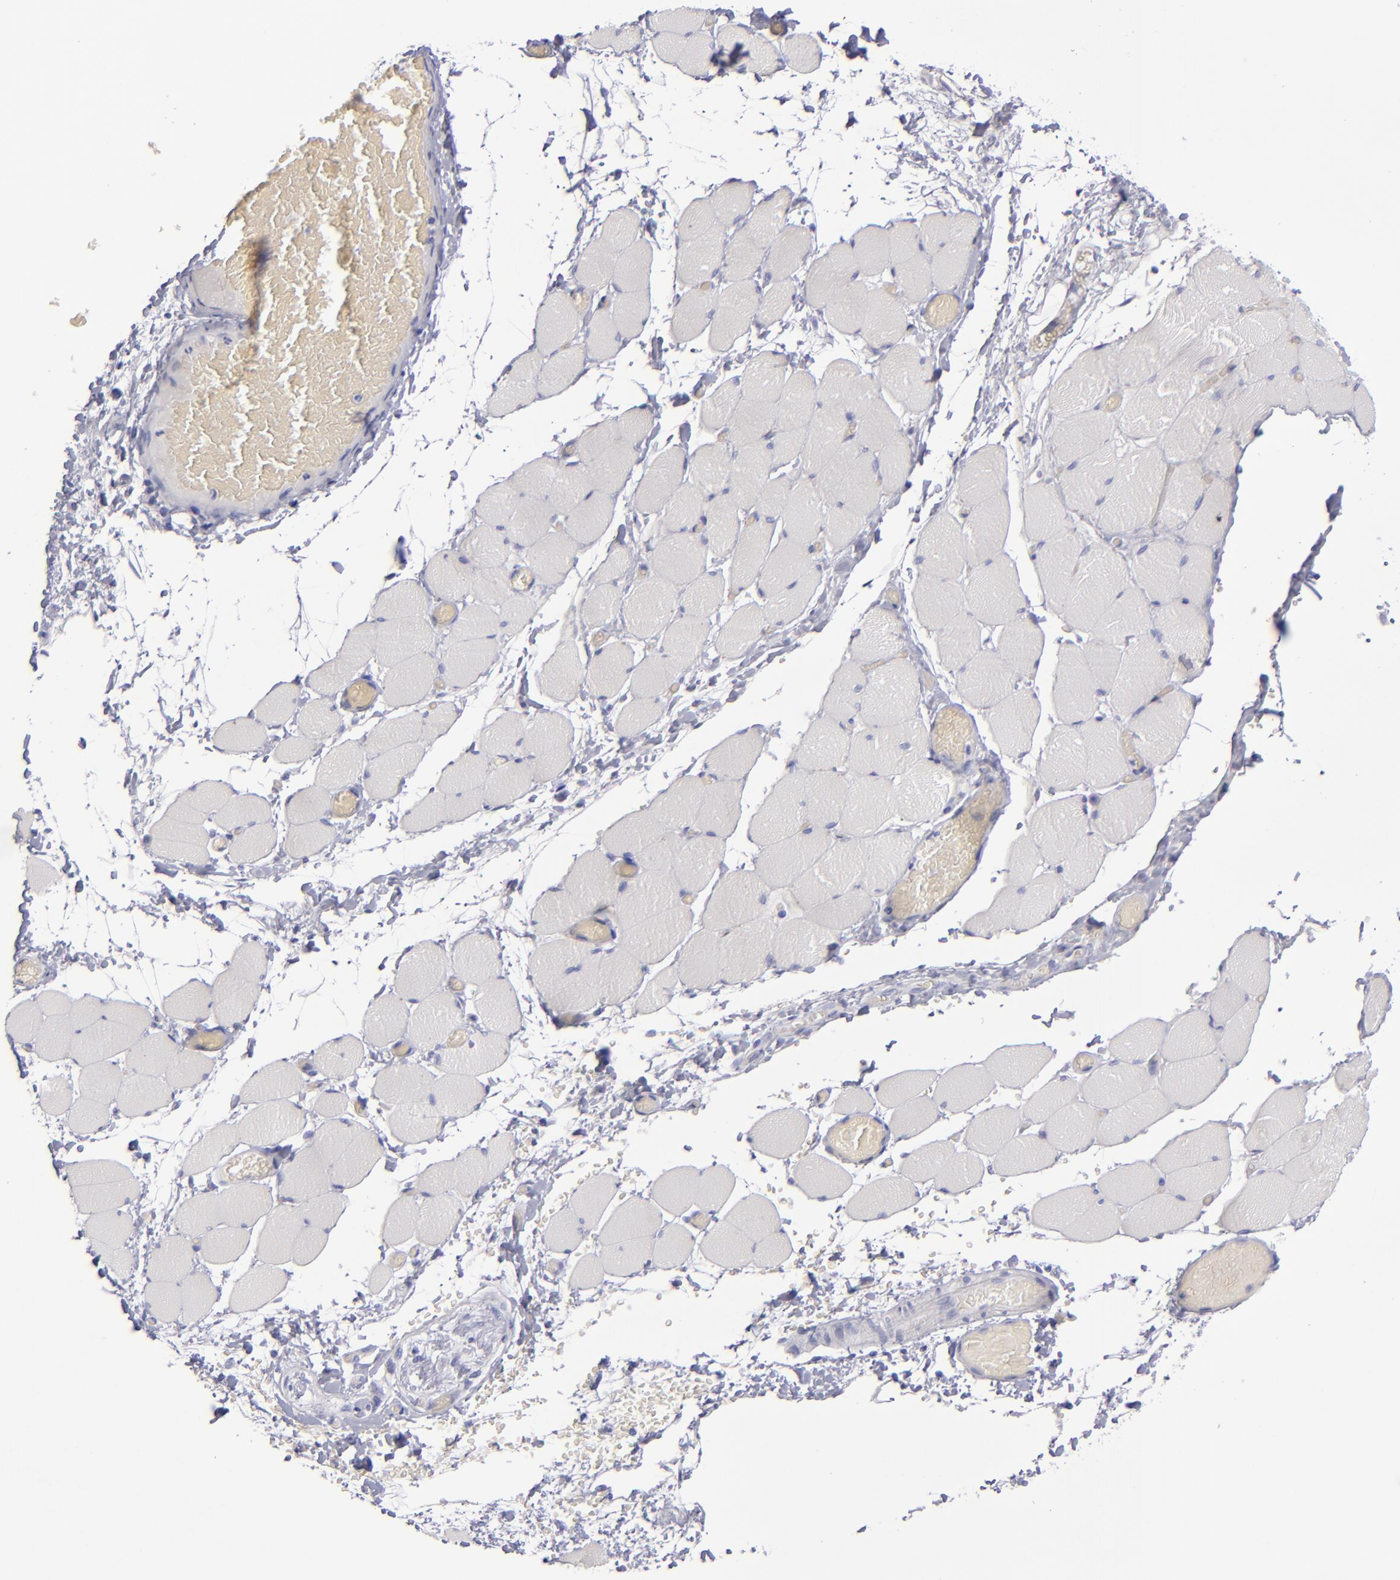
{"staining": {"intensity": "negative", "quantity": "none", "location": "none"}, "tissue": "skeletal muscle", "cell_type": "Myocytes", "image_type": "normal", "snomed": [{"axis": "morphology", "description": "Normal tissue, NOS"}, {"axis": "topography", "description": "Skeletal muscle"}, {"axis": "topography", "description": "Soft tissue"}], "caption": "Immunohistochemistry (IHC) micrograph of normal skeletal muscle: human skeletal muscle stained with DAB exhibits no significant protein positivity in myocytes.", "gene": "CD22", "patient": {"sex": "female", "age": 58}}